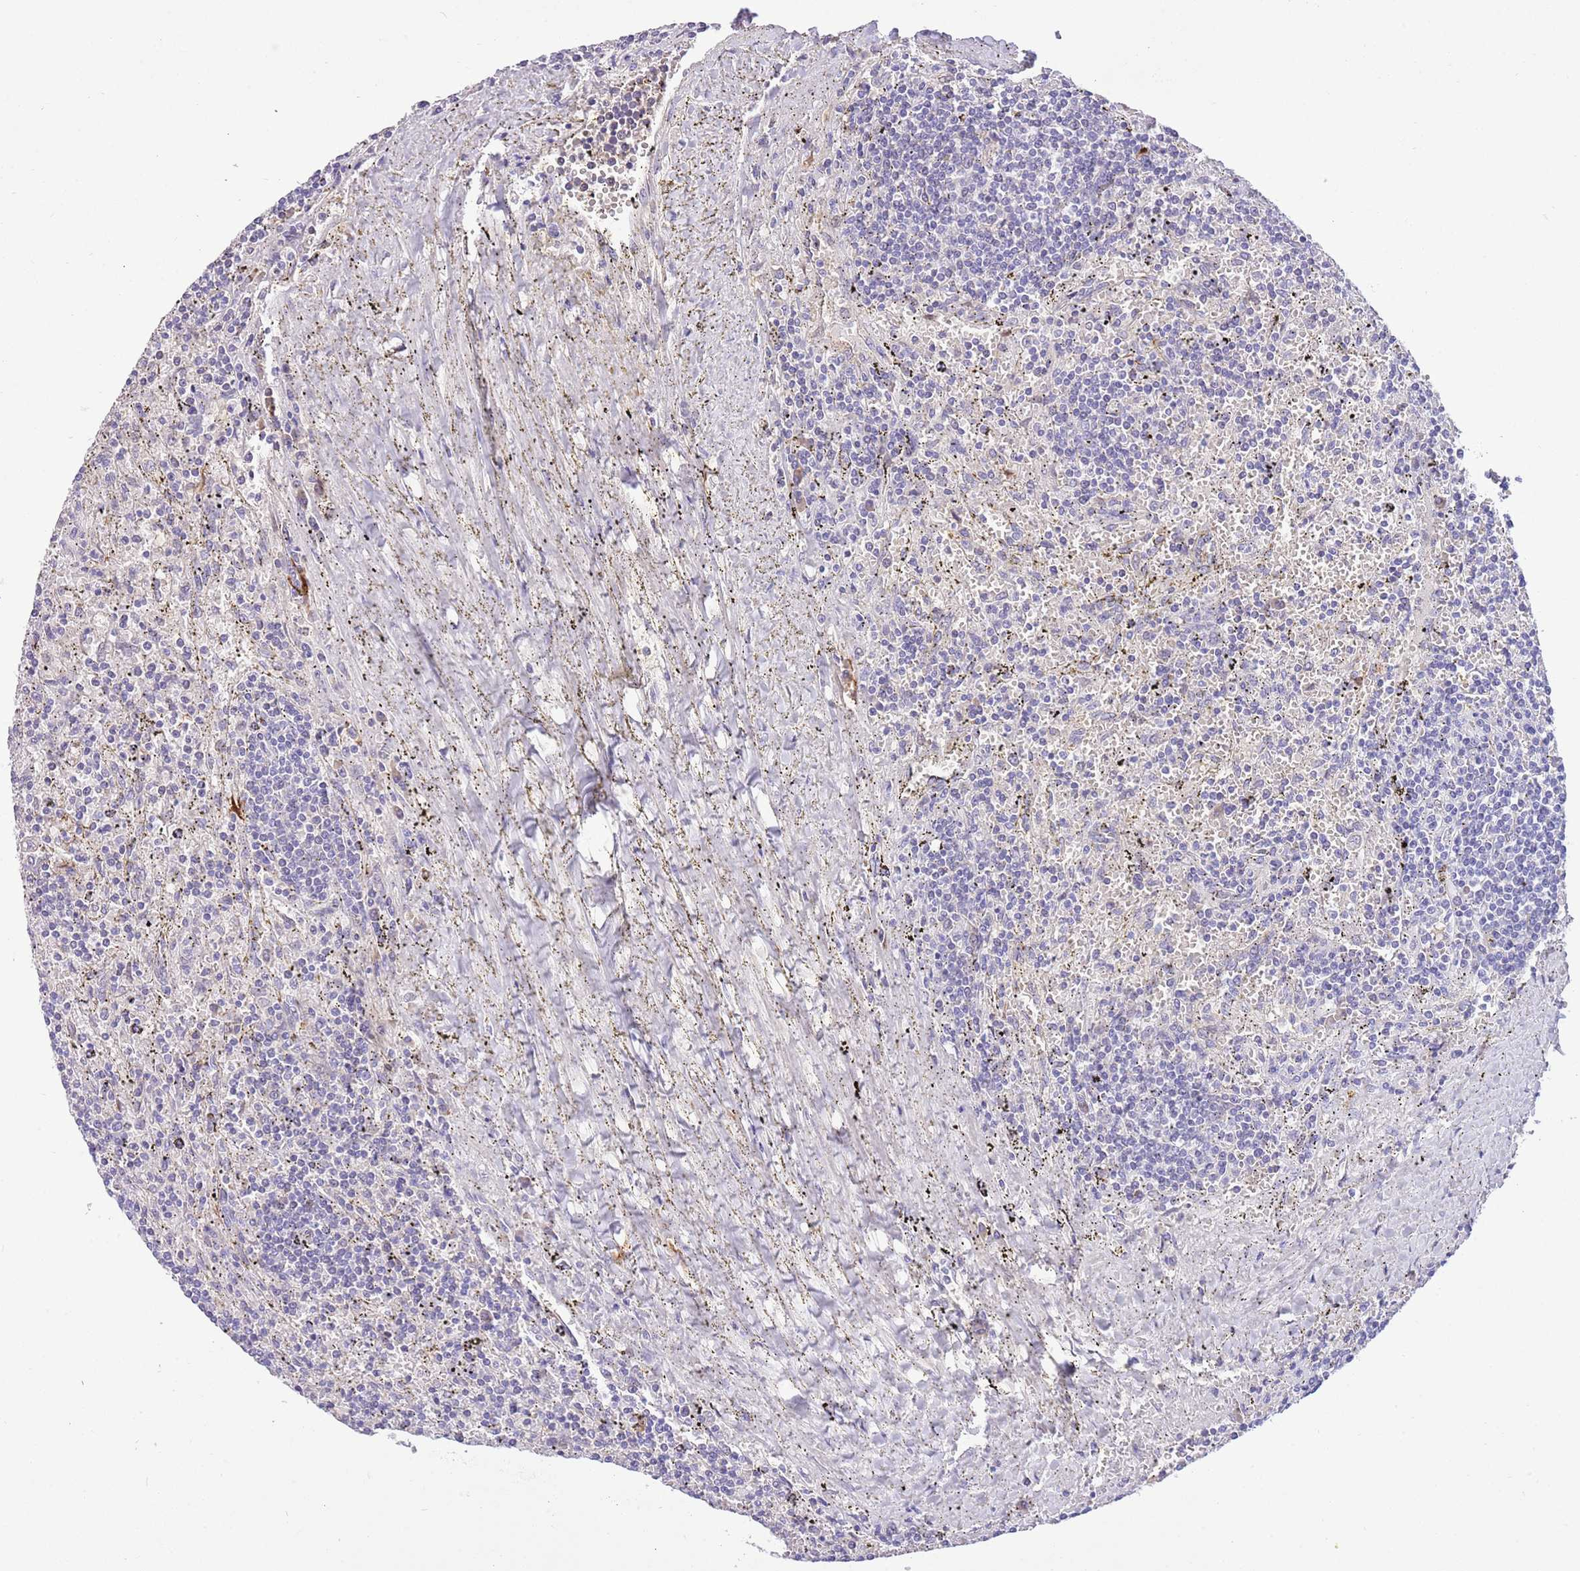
{"staining": {"intensity": "negative", "quantity": "none", "location": "none"}, "tissue": "lymphoma", "cell_type": "Tumor cells", "image_type": "cancer", "snomed": [{"axis": "morphology", "description": "Malignant lymphoma, non-Hodgkin's type, Low grade"}, {"axis": "topography", "description": "Spleen"}], "caption": "Protein analysis of lymphoma exhibits no significant expression in tumor cells.", "gene": "SFTPA1", "patient": {"sex": "male", "age": 76}}